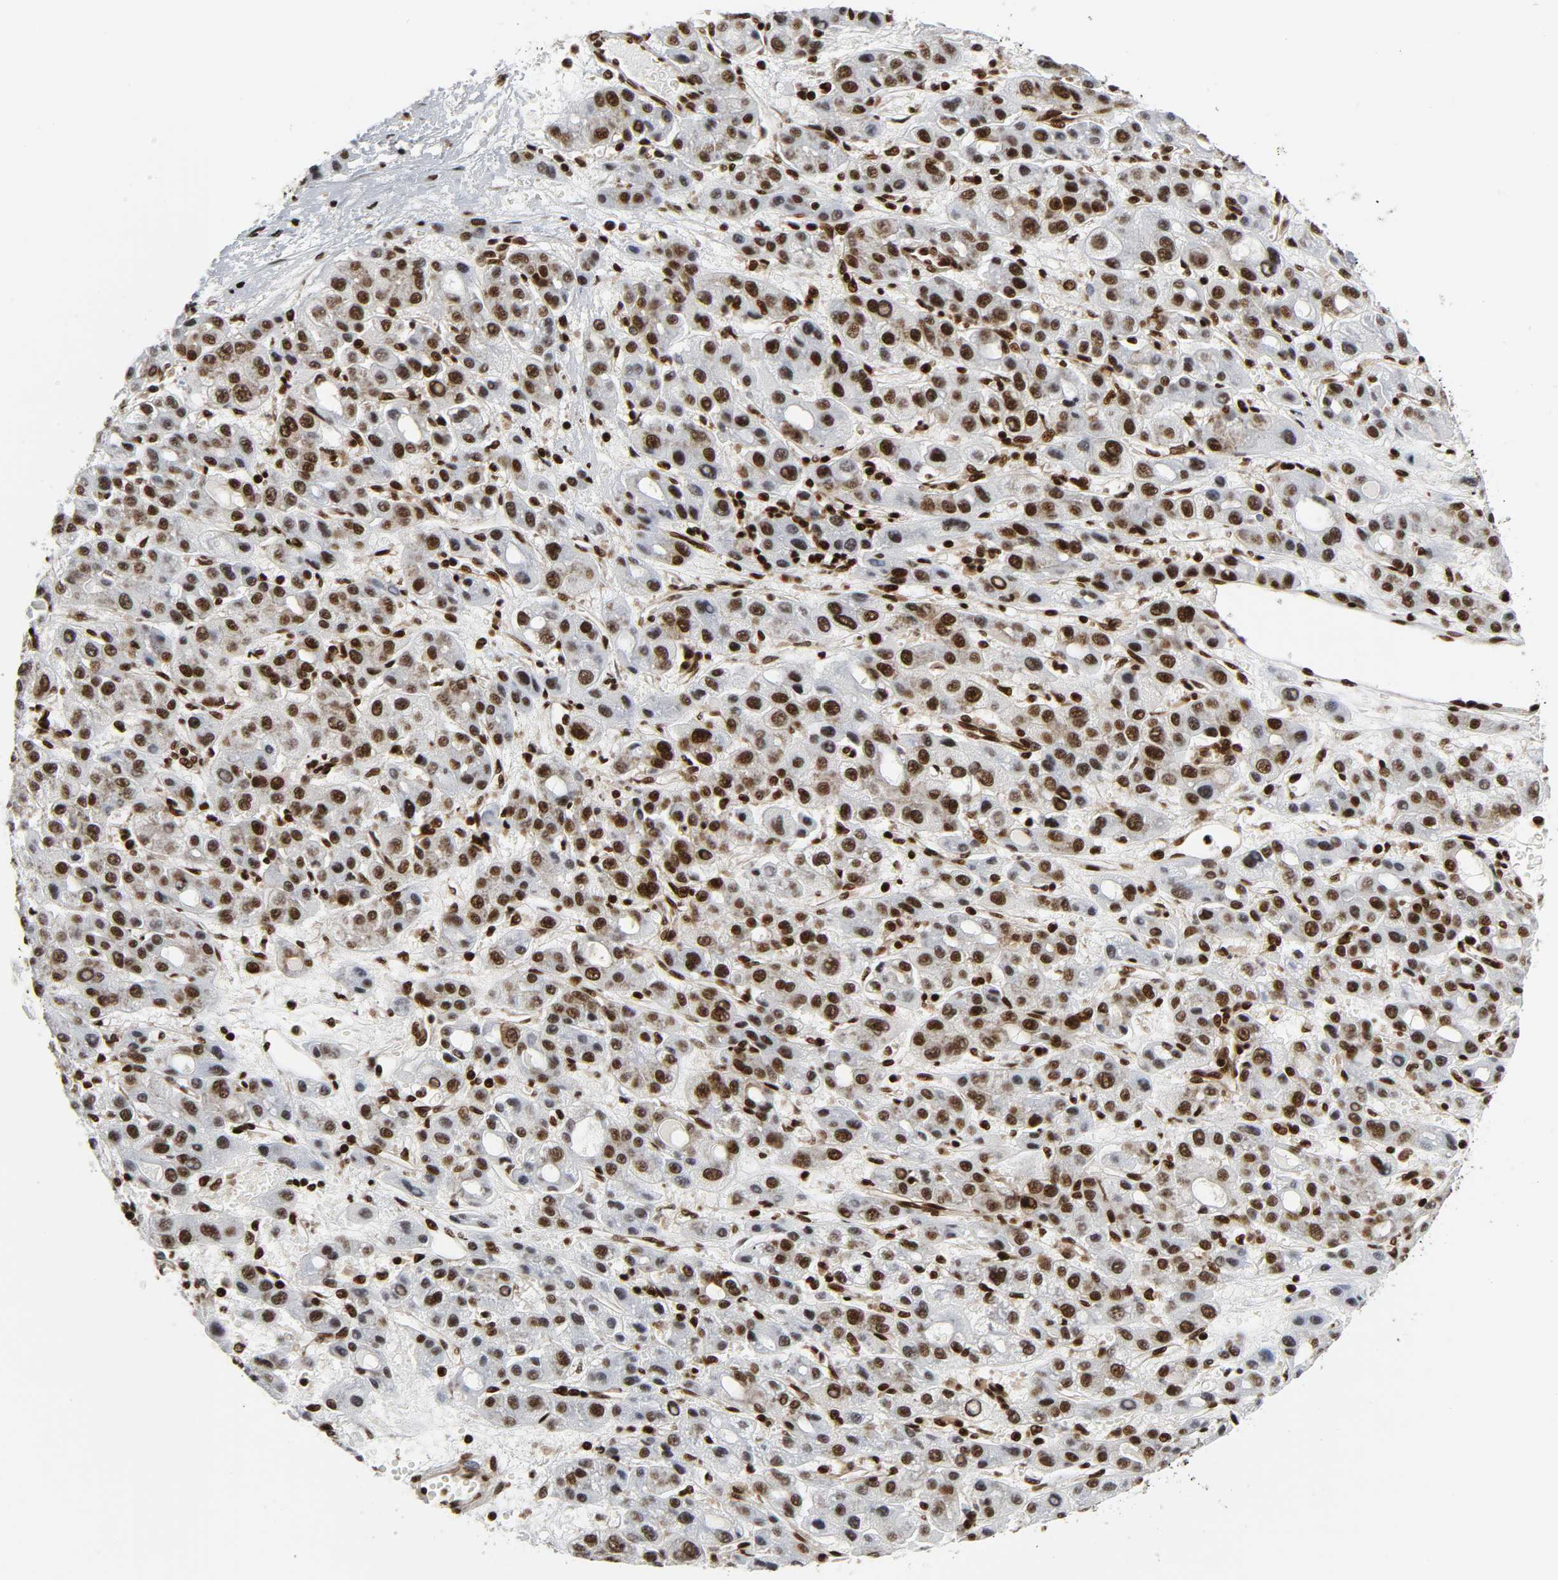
{"staining": {"intensity": "strong", "quantity": ">75%", "location": "nuclear"}, "tissue": "liver cancer", "cell_type": "Tumor cells", "image_type": "cancer", "snomed": [{"axis": "morphology", "description": "Carcinoma, Hepatocellular, NOS"}, {"axis": "topography", "description": "Liver"}], "caption": "About >75% of tumor cells in human liver hepatocellular carcinoma demonstrate strong nuclear protein staining as visualized by brown immunohistochemical staining.", "gene": "NFYB", "patient": {"sex": "male", "age": 55}}